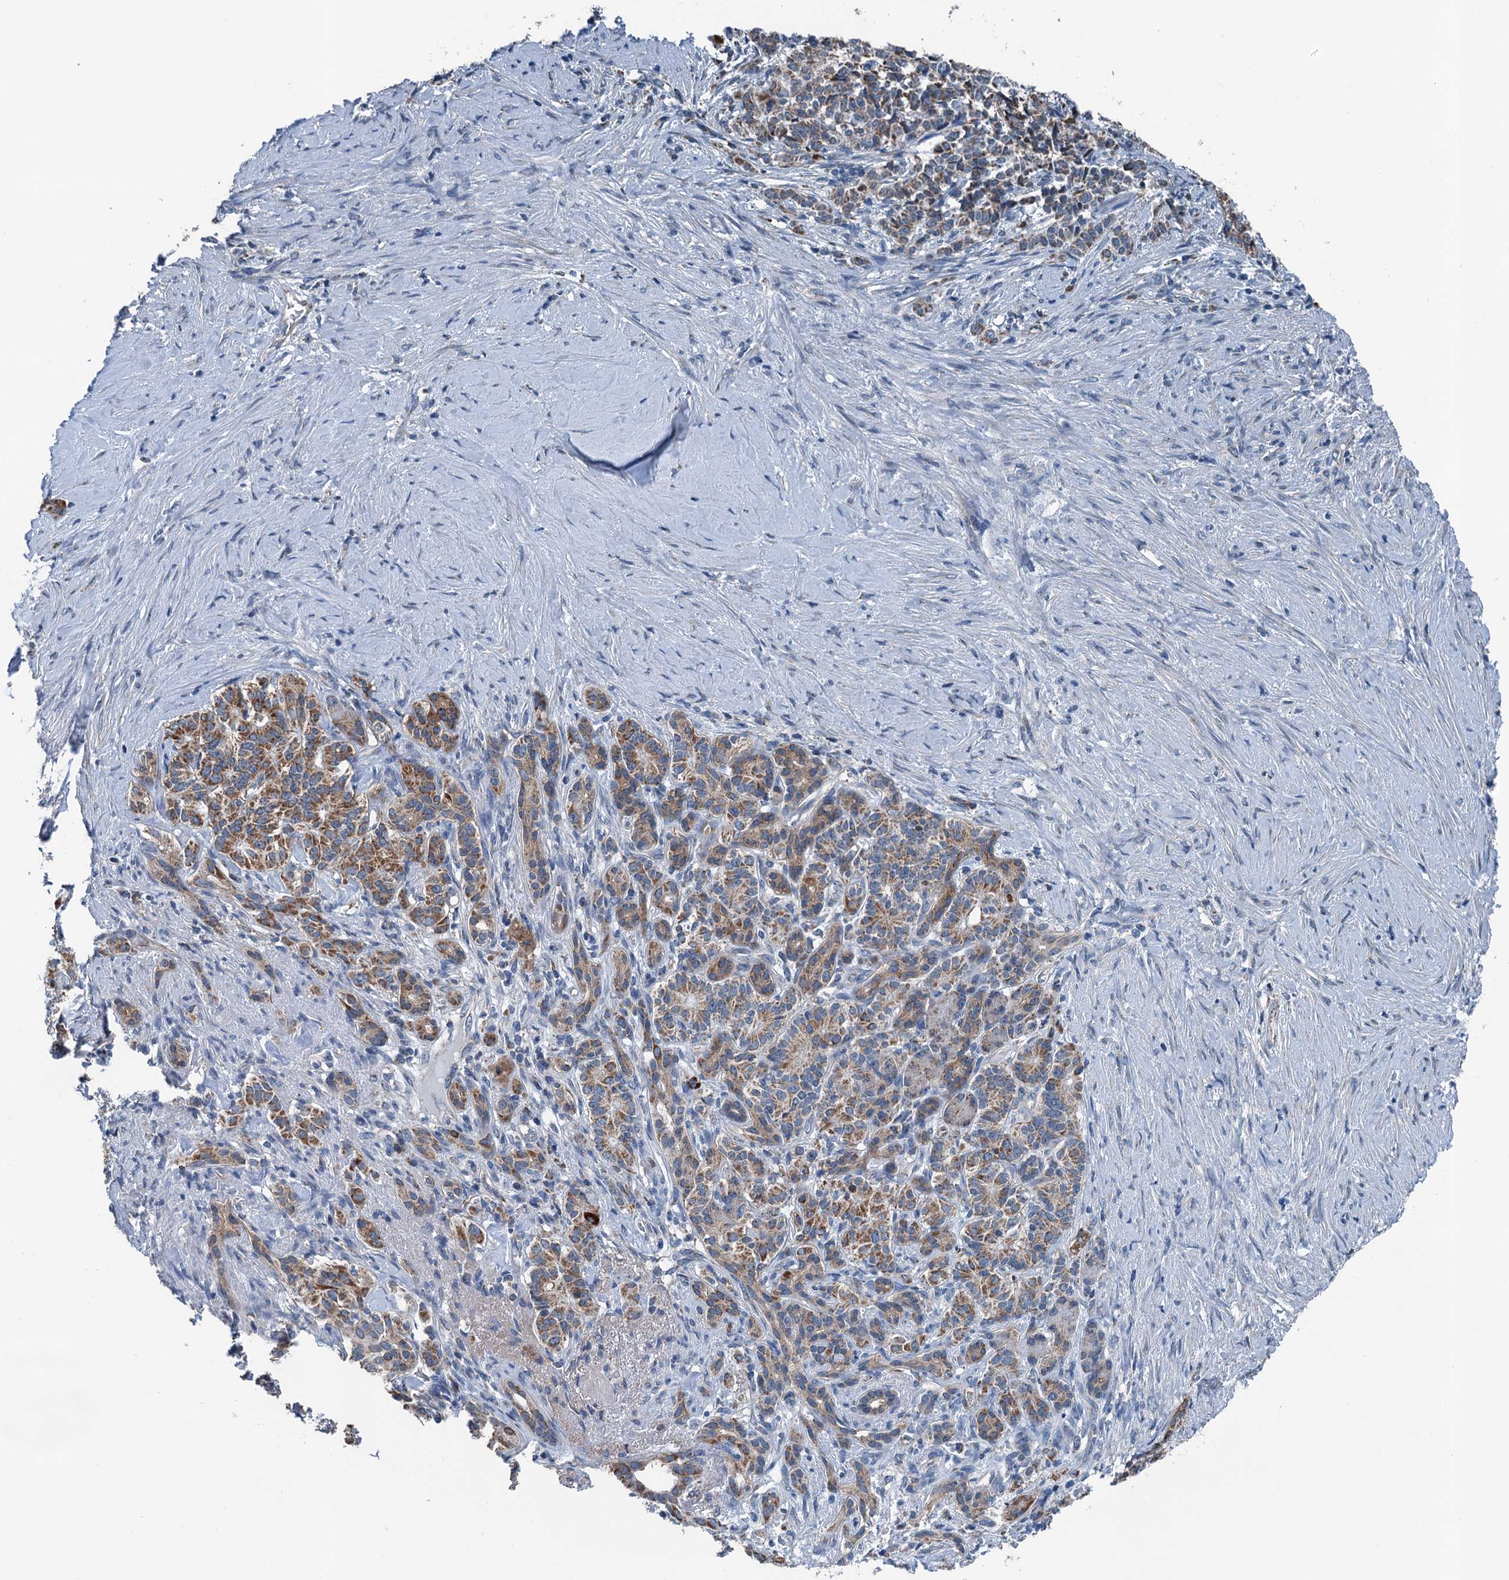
{"staining": {"intensity": "moderate", "quantity": ">75%", "location": "cytoplasmic/membranous"}, "tissue": "pancreatic cancer", "cell_type": "Tumor cells", "image_type": "cancer", "snomed": [{"axis": "morphology", "description": "Adenocarcinoma, NOS"}, {"axis": "topography", "description": "Pancreas"}], "caption": "The immunohistochemical stain labels moderate cytoplasmic/membranous positivity in tumor cells of pancreatic cancer tissue.", "gene": "TRPT1", "patient": {"sex": "female", "age": 74}}